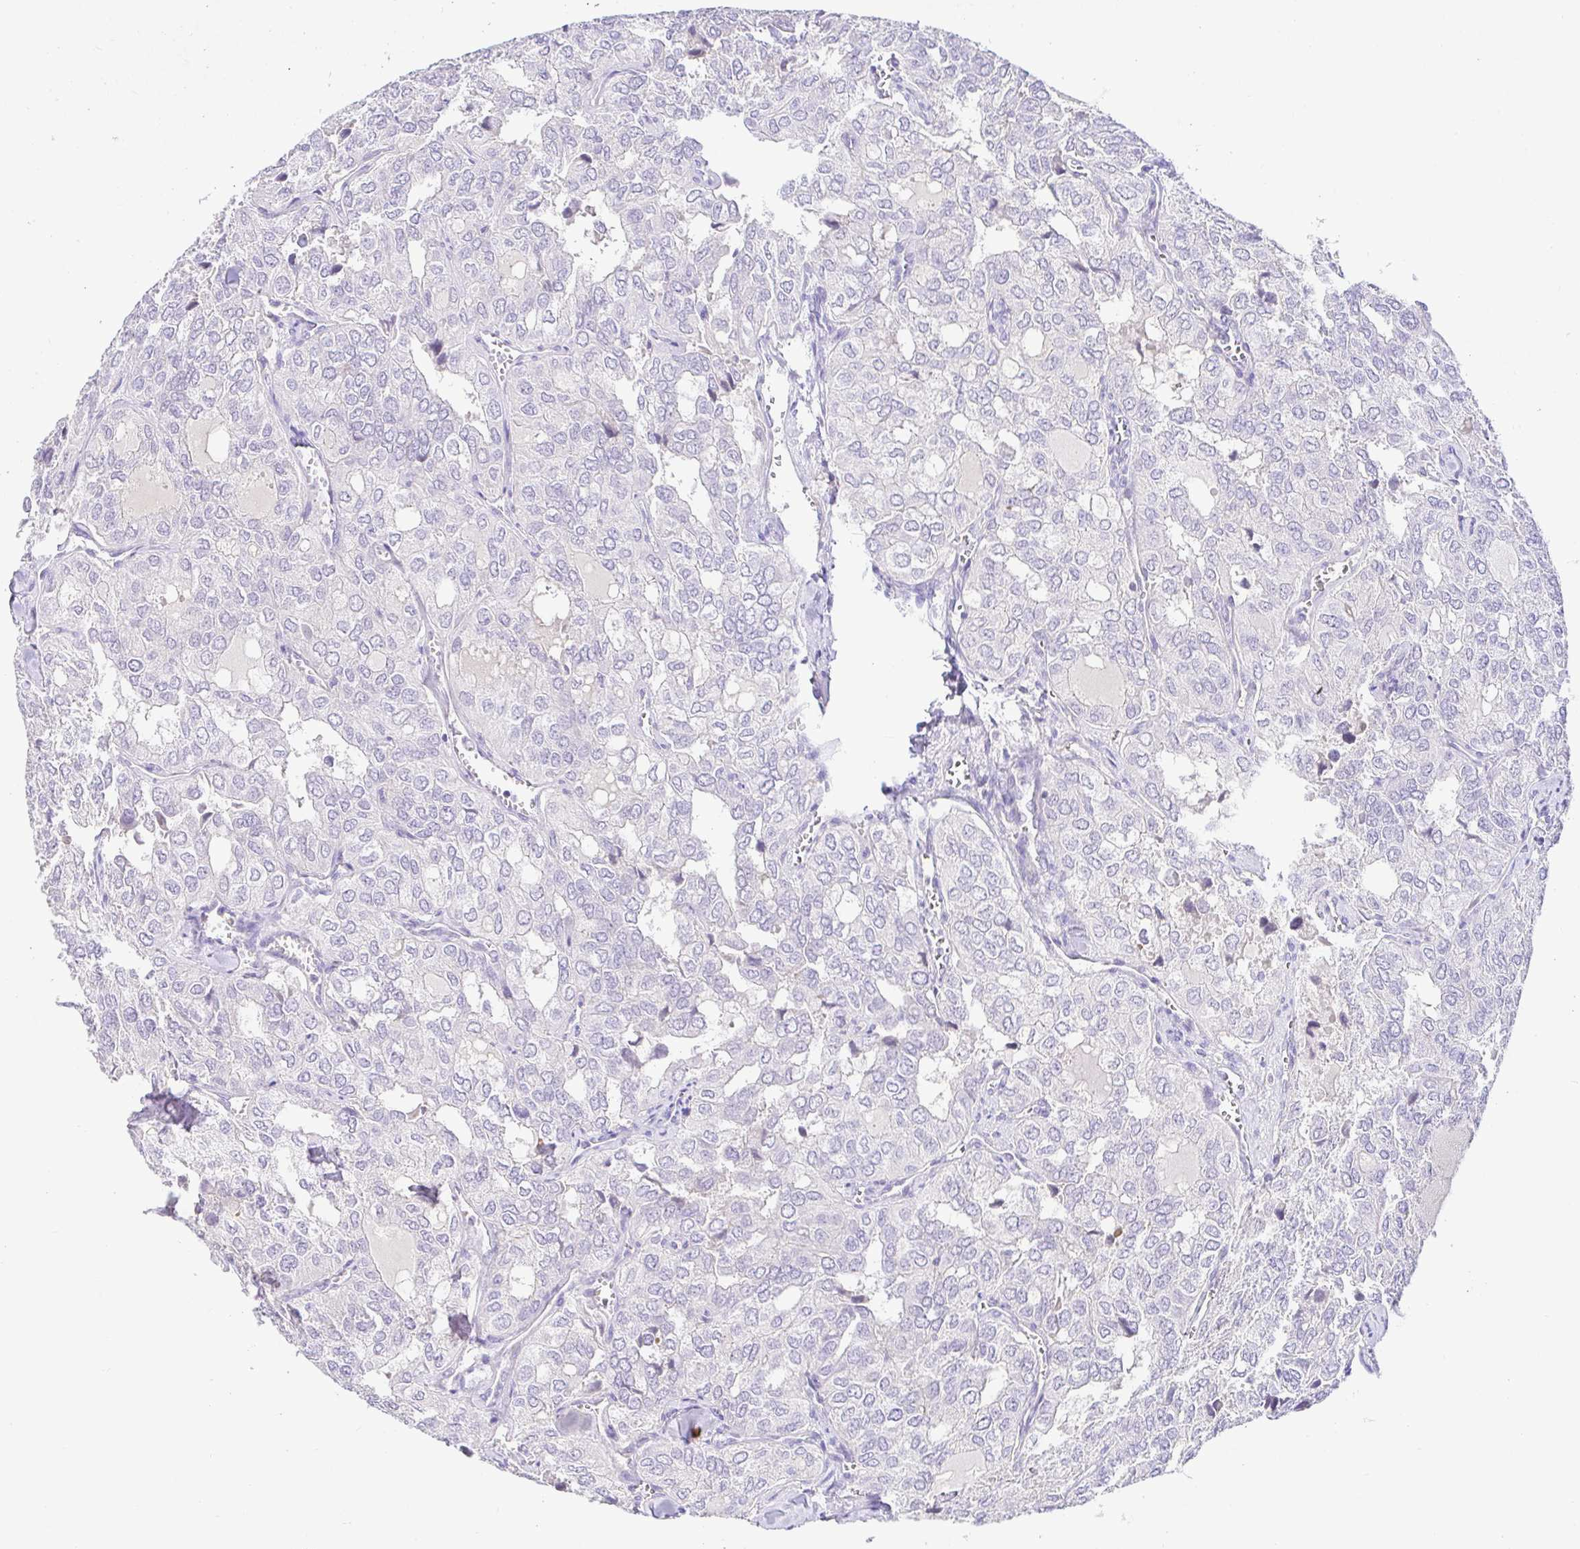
{"staining": {"intensity": "negative", "quantity": "none", "location": "none"}, "tissue": "thyroid cancer", "cell_type": "Tumor cells", "image_type": "cancer", "snomed": [{"axis": "morphology", "description": "Follicular adenoma carcinoma, NOS"}, {"axis": "topography", "description": "Thyroid gland"}], "caption": "An IHC photomicrograph of thyroid cancer is shown. There is no staining in tumor cells of thyroid cancer. (Stains: DAB (3,3'-diaminobenzidine) immunohistochemistry (IHC) with hematoxylin counter stain, Microscopy: brightfield microscopy at high magnification).", "gene": "CDO1", "patient": {"sex": "male", "age": 75}}